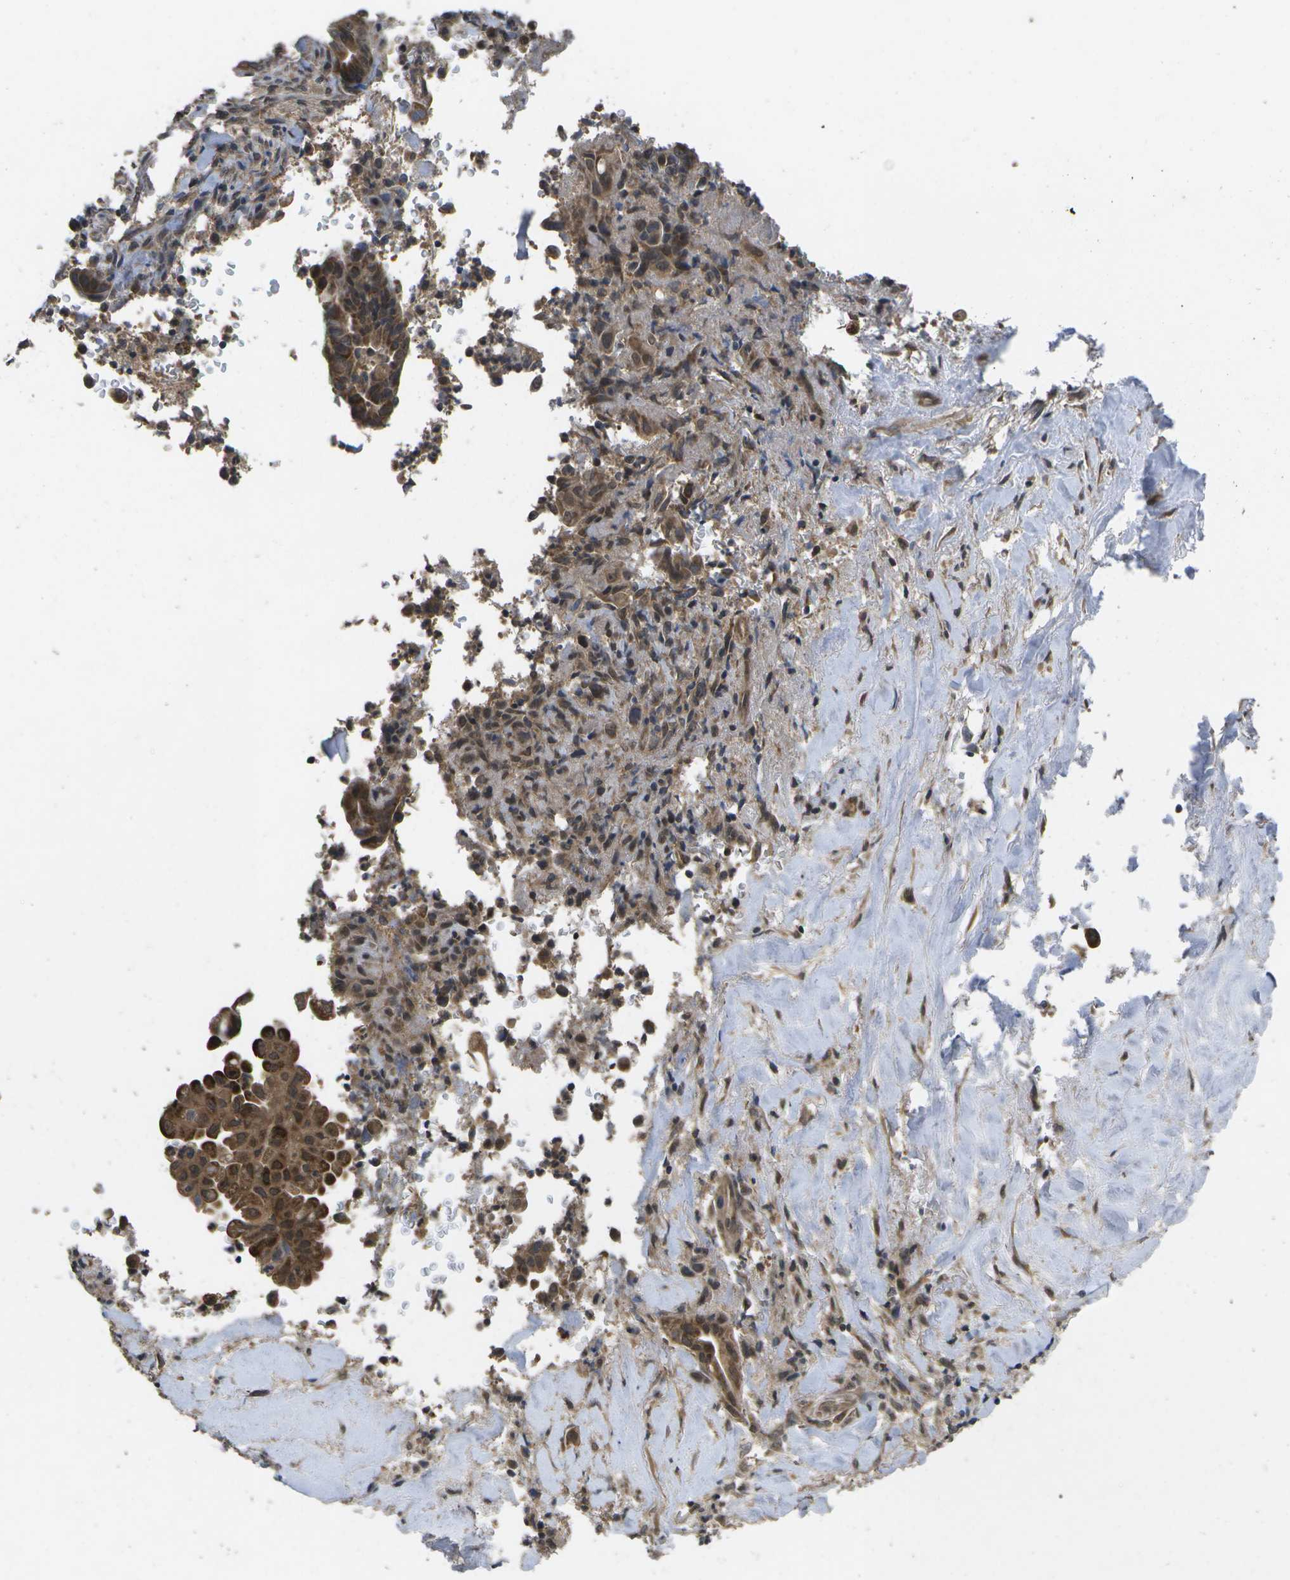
{"staining": {"intensity": "moderate", "quantity": ">75%", "location": "cytoplasmic/membranous"}, "tissue": "liver cancer", "cell_type": "Tumor cells", "image_type": "cancer", "snomed": [{"axis": "morphology", "description": "Cholangiocarcinoma"}, {"axis": "topography", "description": "Liver"}], "caption": "Immunohistochemical staining of liver cancer (cholangiocarcinoma) displays medium levels of moderate cytoplasmic/membranous positivity in approximately >75% of tumor cells. The protein is stained brown, and the nuclei are stained in blue (DAB (3,3'-diaminobenzidine) IHC with brightfield microscopy, high magnification).", "gene": "ALAS1", "patient": {"sex": "female", "age": 67}}